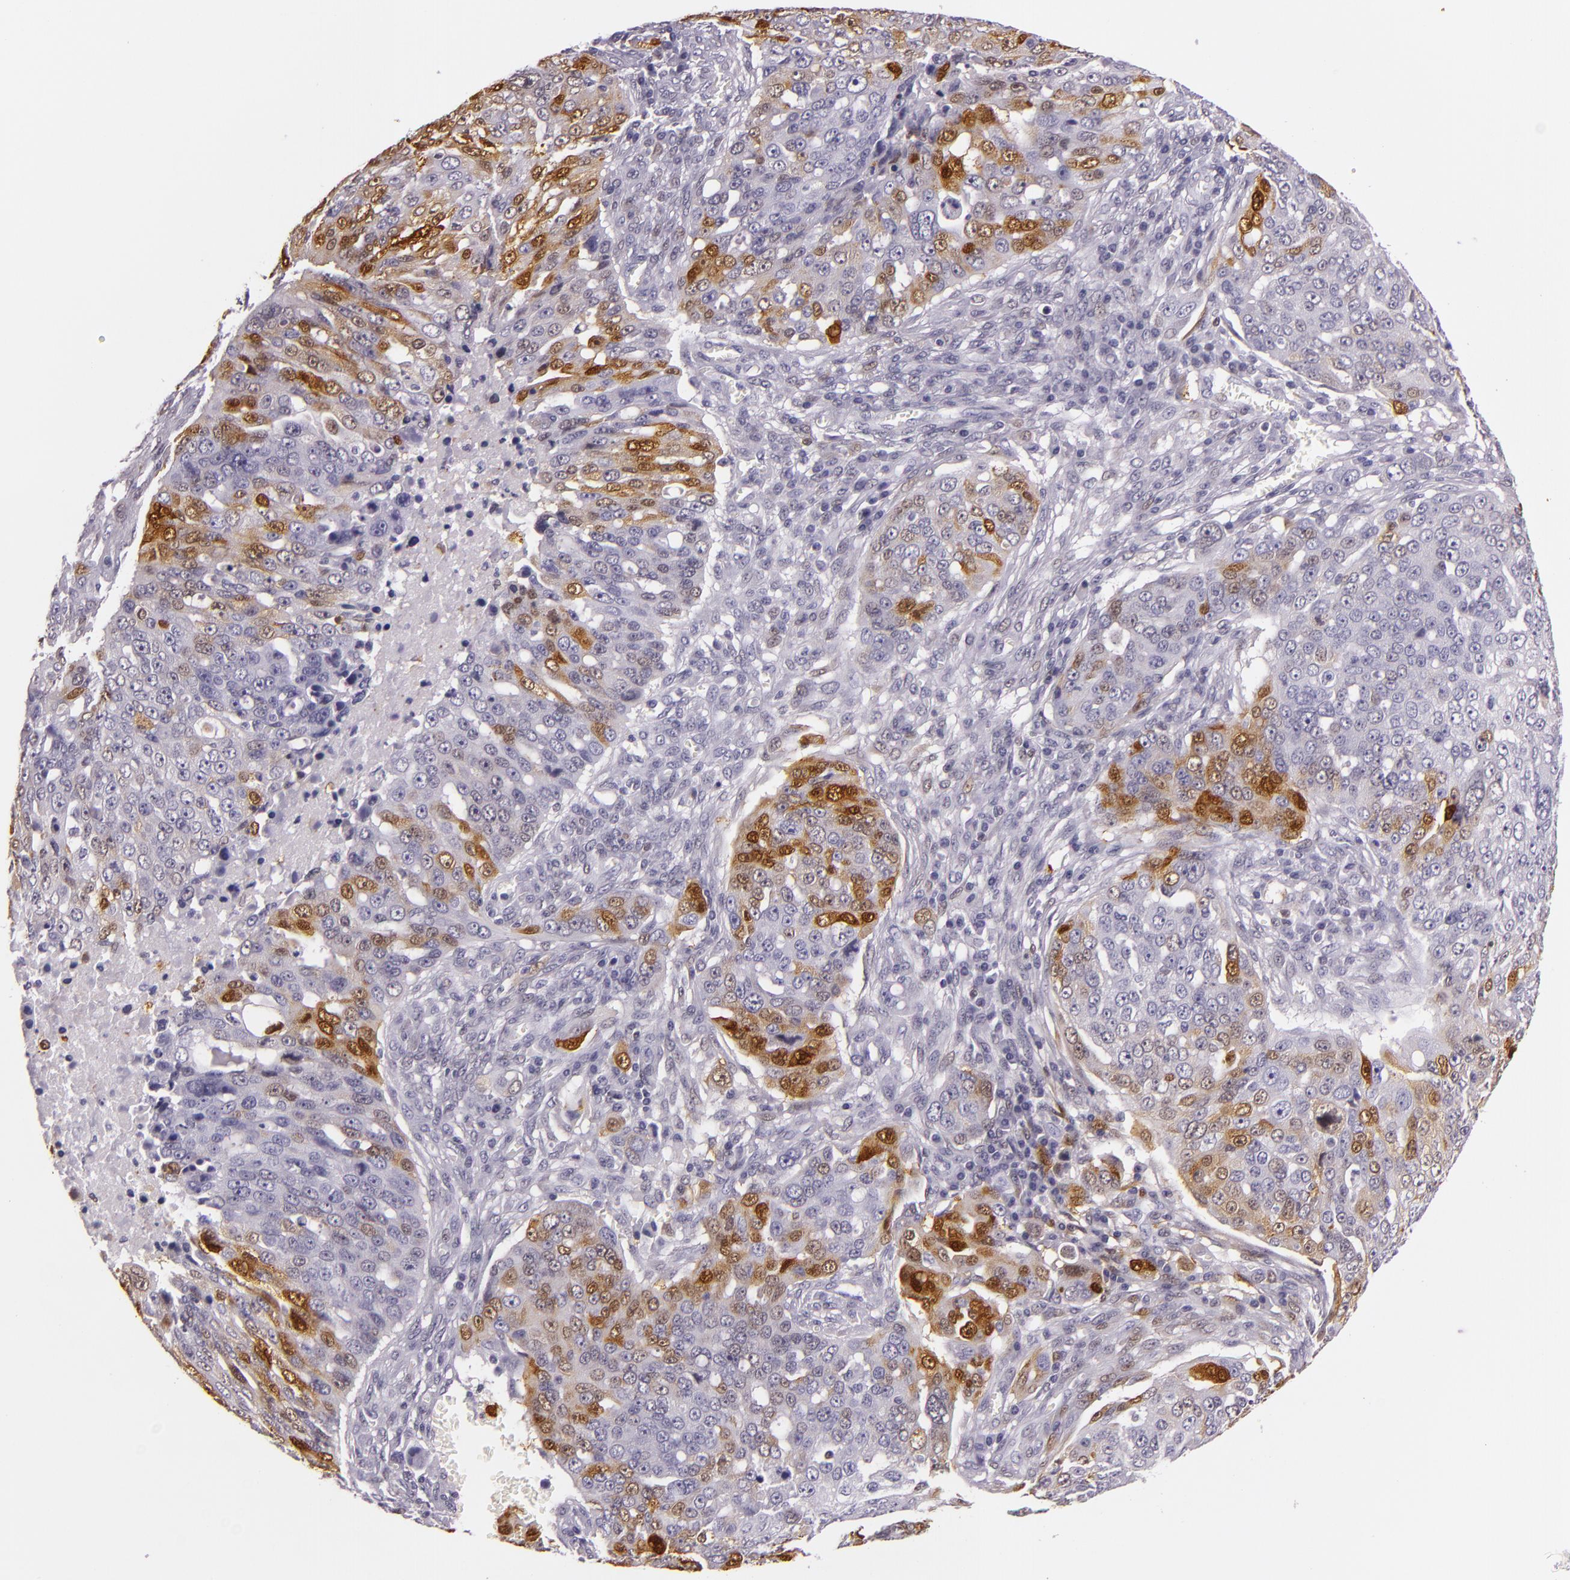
{"staining": {"intensity": "moderate", "quantity": "<25%", "location": "nuclear"}, "tissue": "ovarian cancer", "cell_type": "Tumor cells", "image_type": "cancer", "snomed": [{"axis": "morphology", "description": "Carcinoma, endometroid"}, {"axis": "topography", "description": "Ovary"}], "caption": "The micrograph reveals staining of ovarian cancer, revealing moderate nuclear protein positivity (brown color) within tumor cells.", "gene": "MT1A", "patient": {"sex": "female", "age": 75}}